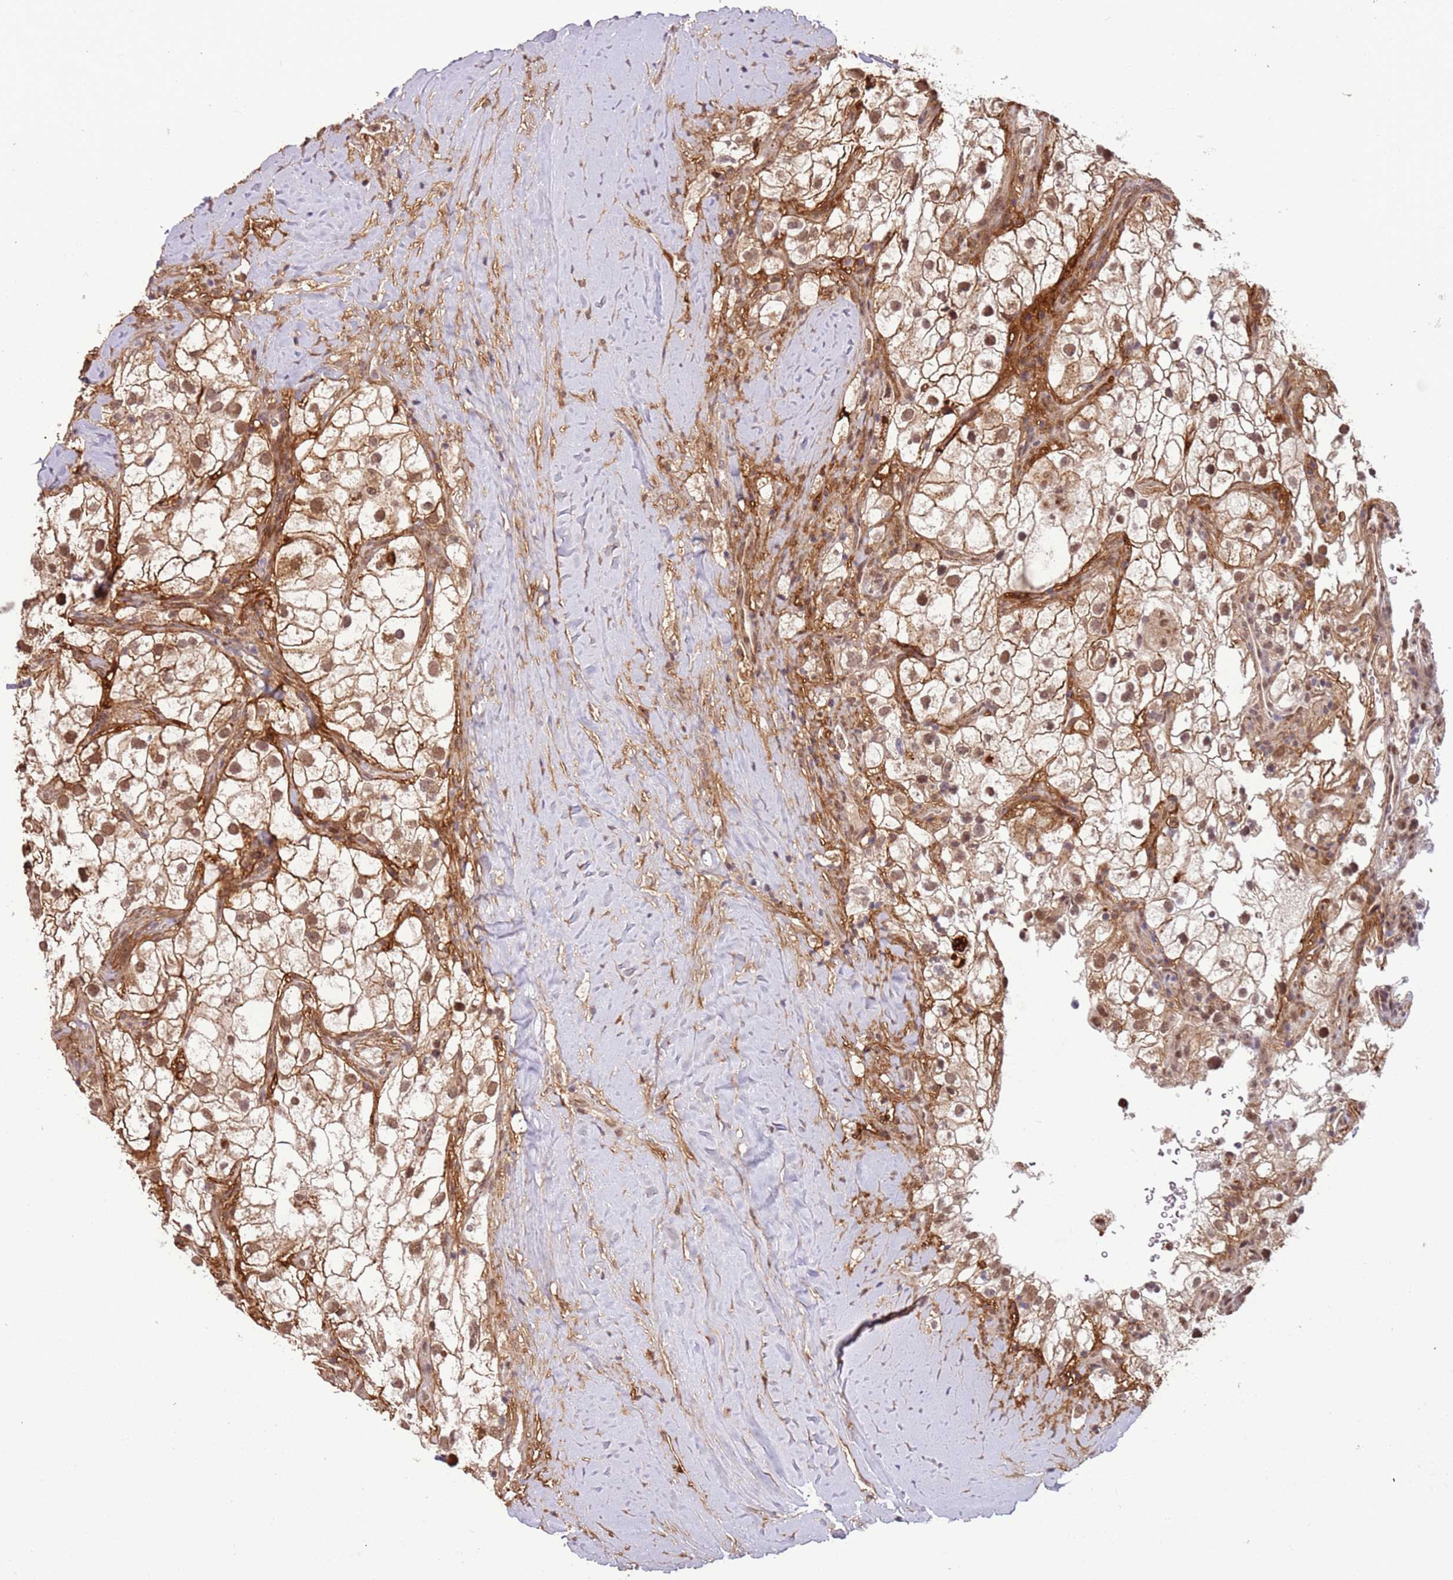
{"staining": {"intensity": "moderate", "quantity": ">75%", "location": "nuclear"}, "tissue": "renal cancer", "cell_type": "Tumor cells", "image_type": "cancer", "snomed": [{"axis": "morphology", "description": "Adenocarcinoma, NOS"}, {"axis": "topography", "description": "Kidney"}], "caption": "Renal cancer (adenocarcinoma) tissue demonstrates moderate nuclear positivity in about >75% of tumor cells, visualized by immunohistochemistry.", "gene": "POLR3H", "patient": {"sex": "male", "age": 59}}